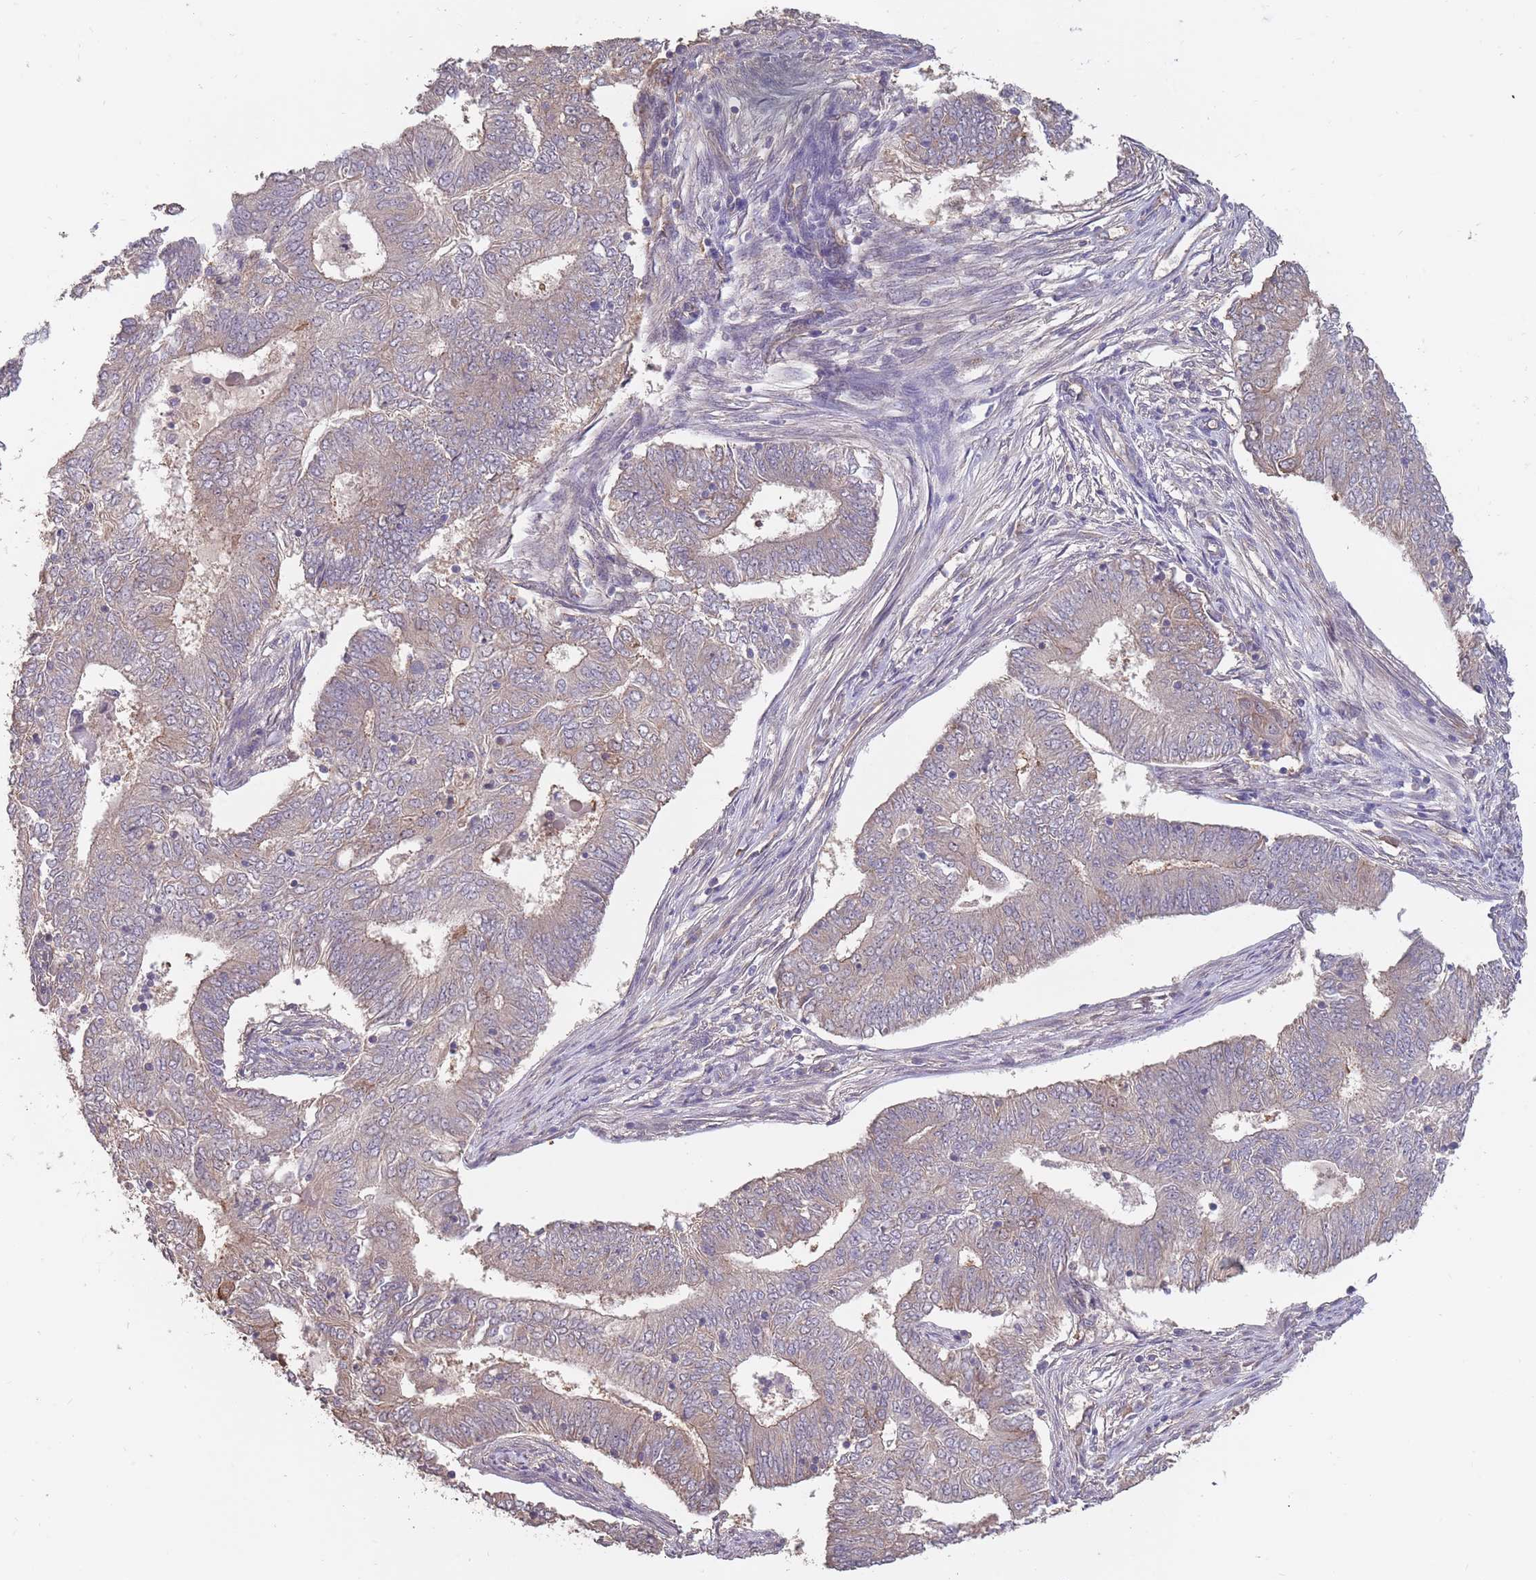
{"staining": {"intensity": "weak", "quantity": "<25%", "location": "cytoplasmic/membranous"}, "tissue": "endometrial cancer", "cell_type": "Tumor cells", "image_type": "cancer", "snomed": [{"axis": "morphology", "description": "Adenocarcinoma, NOS"}, {"axis": "topography", "description": "Endometrium"}], "caption": "Tumor cells are negative for protein expression in human adenocarcinoma (endometrial).", "gene": "KIAA1755", "patient": {"sex": "female", "age": 62}}